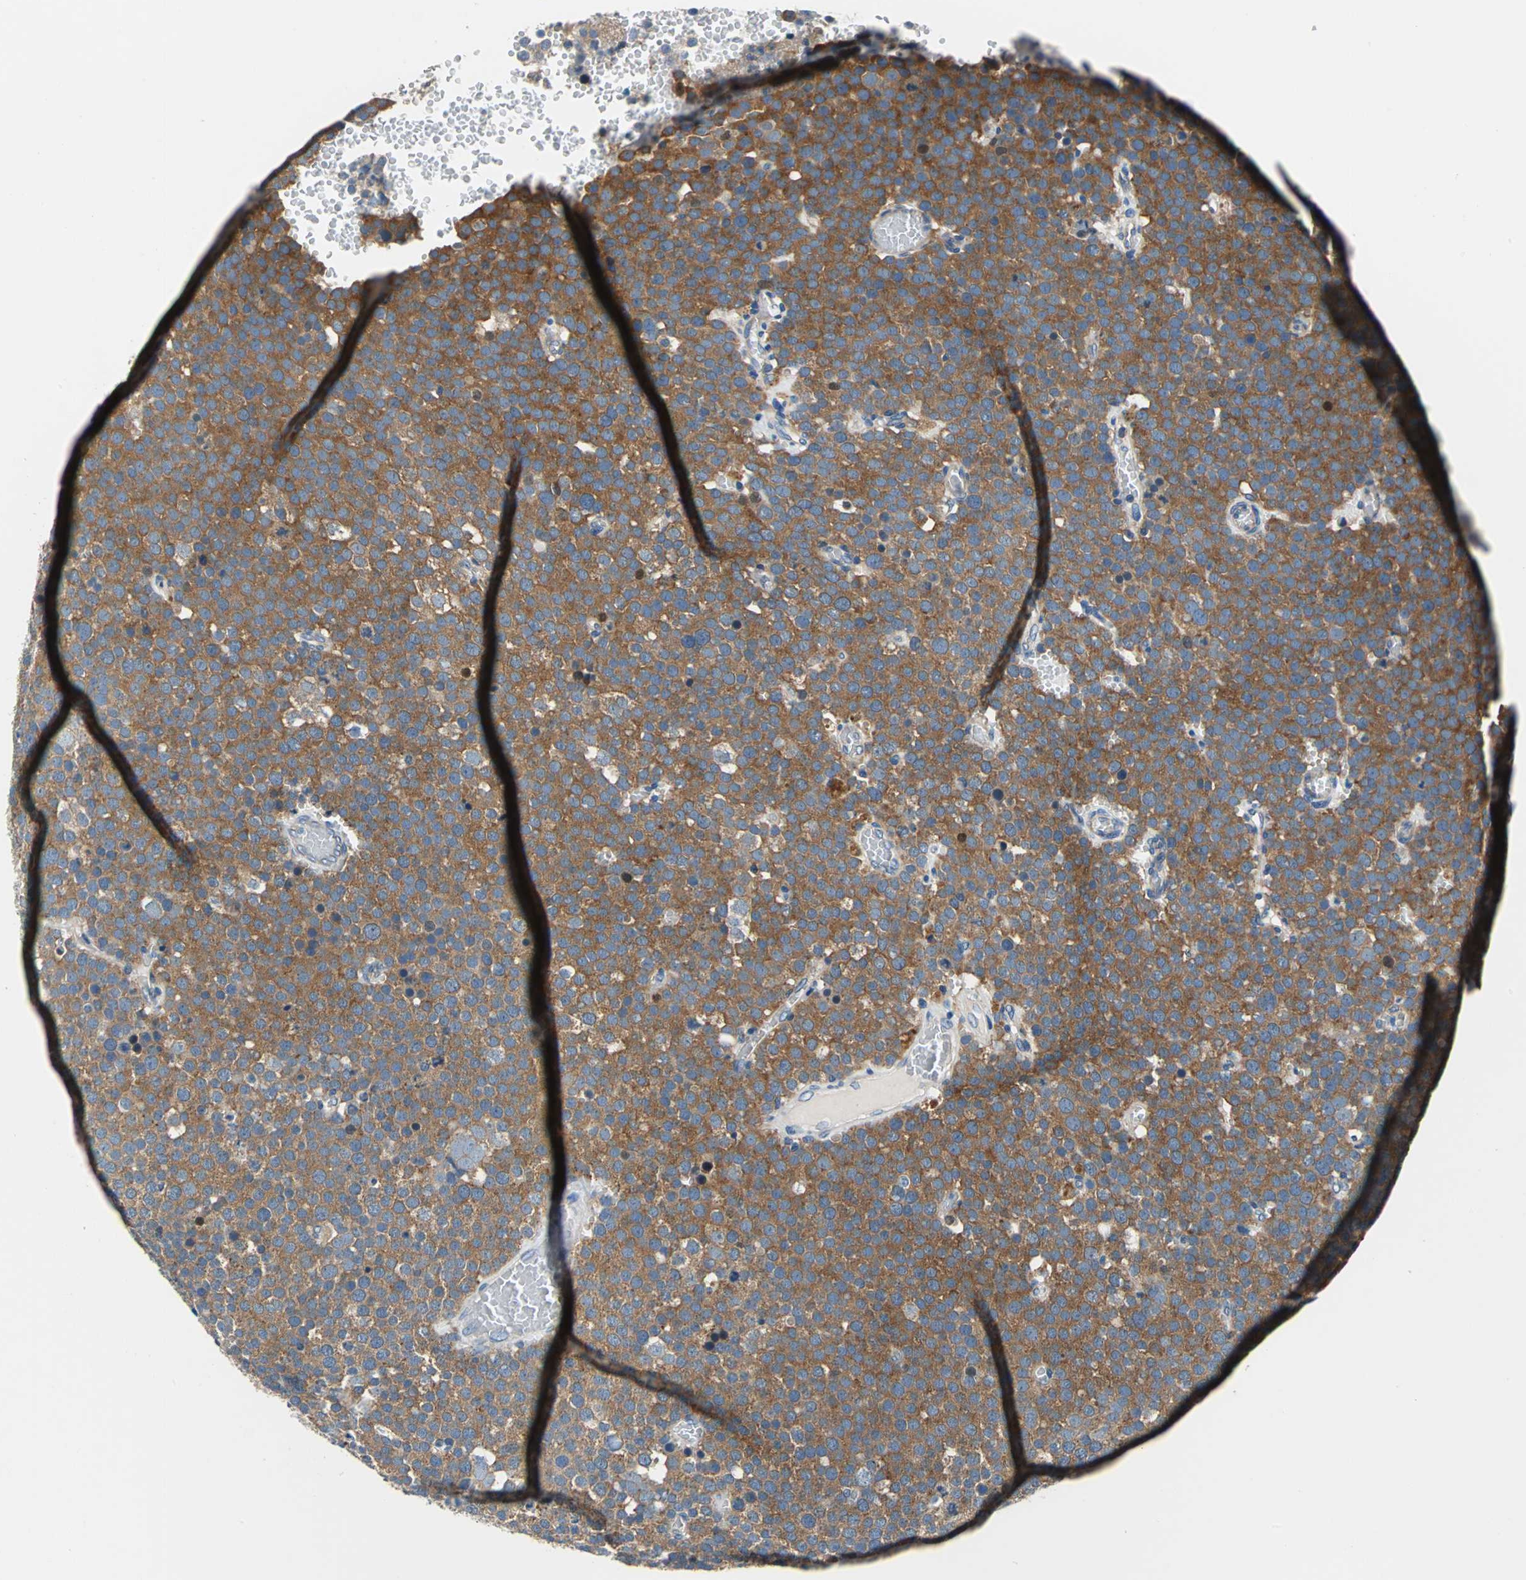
{"staining": {"intensity": "moderate", "quantity": ">75%", "location": "cytoplasmic/membranous"}, "tissue": "testis cancer", "cell_type": "Tumor cells", "image_type": "cancer", "snomed": [{"axis": "morphology", "description": "Seminoma, NOS"}, {"axis": "topography", "description": "Testis"}], "caption": "Testis cancer (seminoma) tissue displays moderate cytoplasmic/membranous staining in about >75% of tumor cells", "gene": "DDX3Y", "patient": {"sex": "male", "age": 71}}